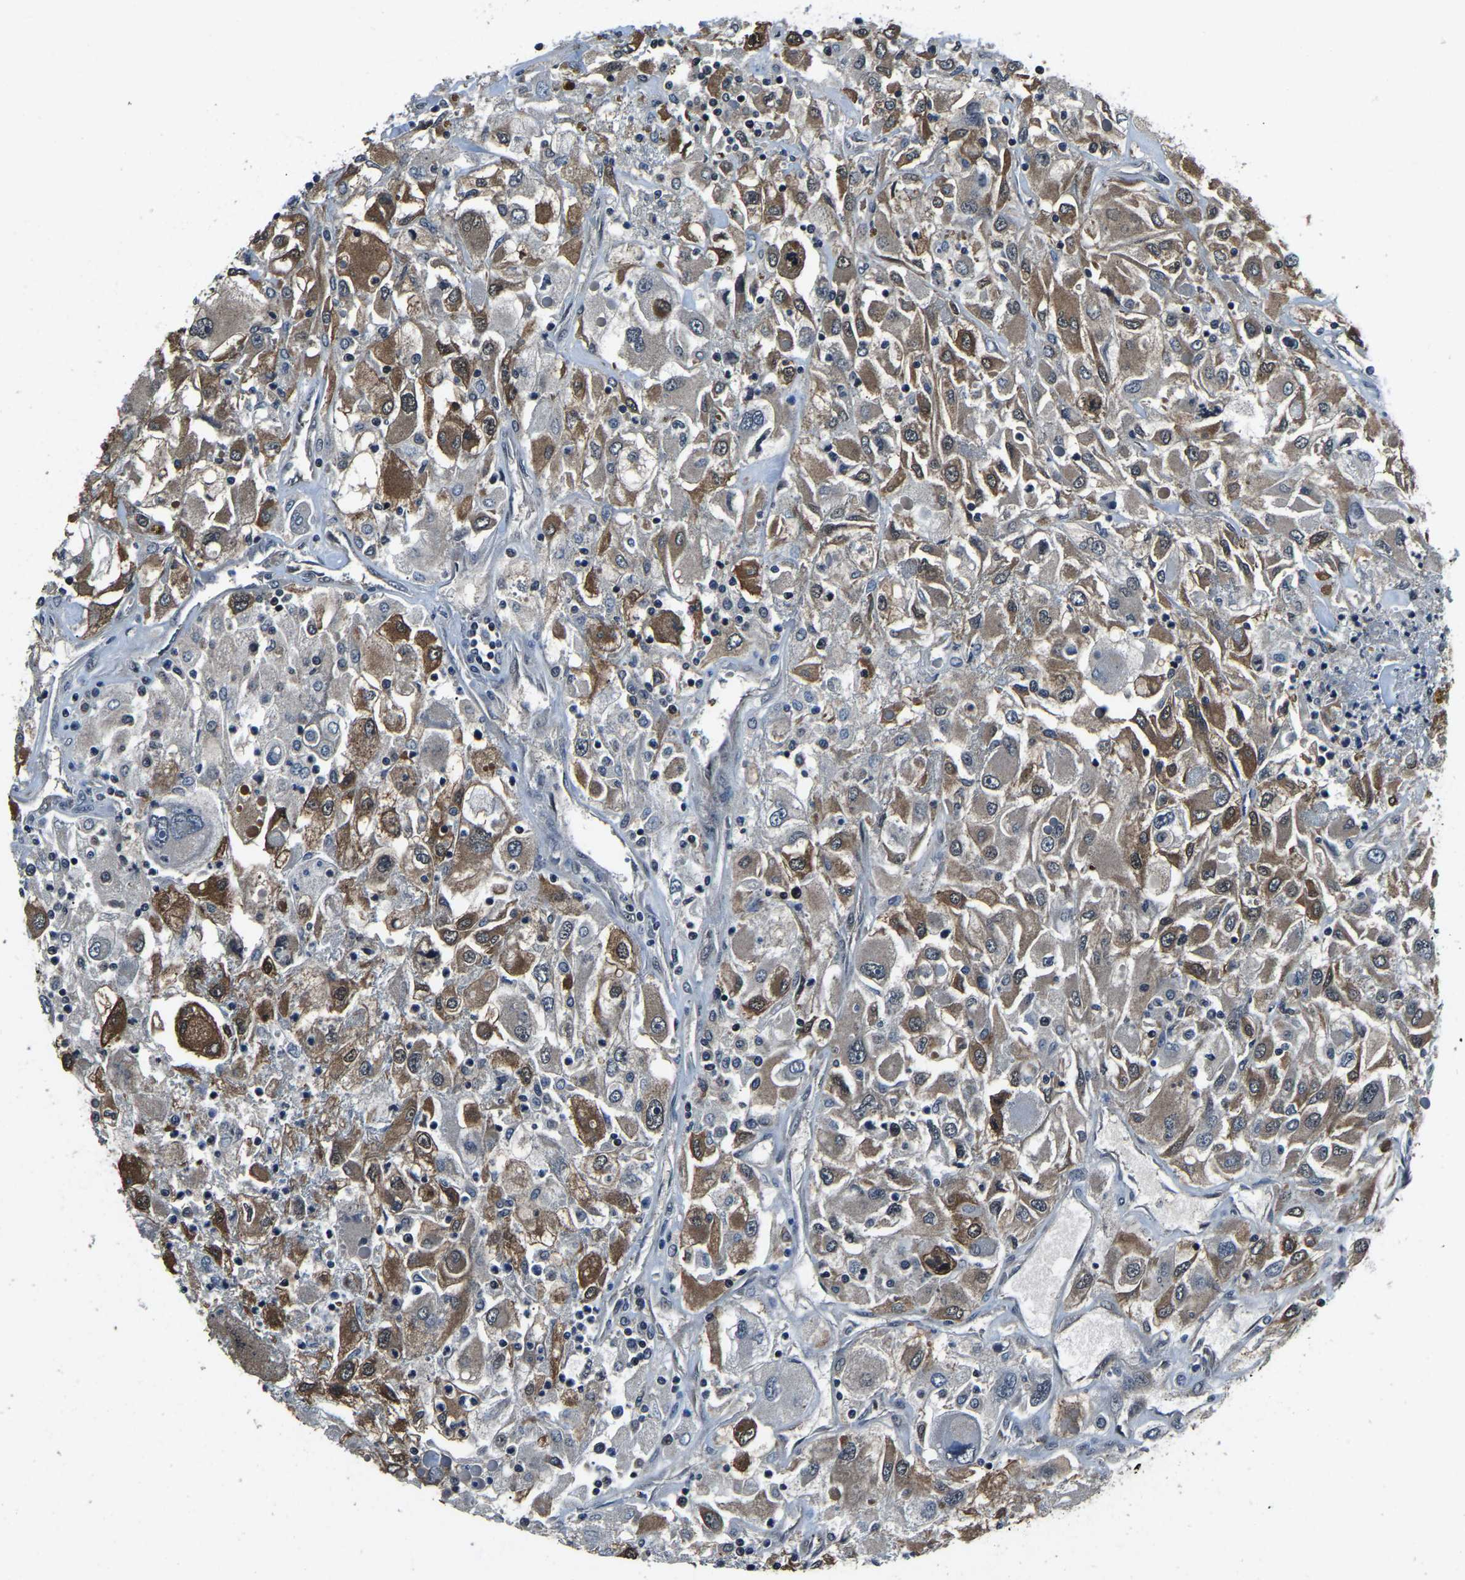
{"staining": {"intensity": "moderate", "quantity": ">75%", "location": "cytoplasmic/membranous"}, "tissue": "renal cancer", "cell_type": "Tumor cells", "image_type": "cancer", "snomed": [{"axis": "morphology", "description": "Adenocarcinoma, NOS"}, {"axis": "topography", "description": "Kidney"}], "caption": "Immunohistochemical staining of renal cancer reveals medium levels of moderate cytoplasmic/membranous protein staining in about >75% of tumor cells.", "gene": "ANKIB1", "patient": {"sex": "female", "age": 52}}